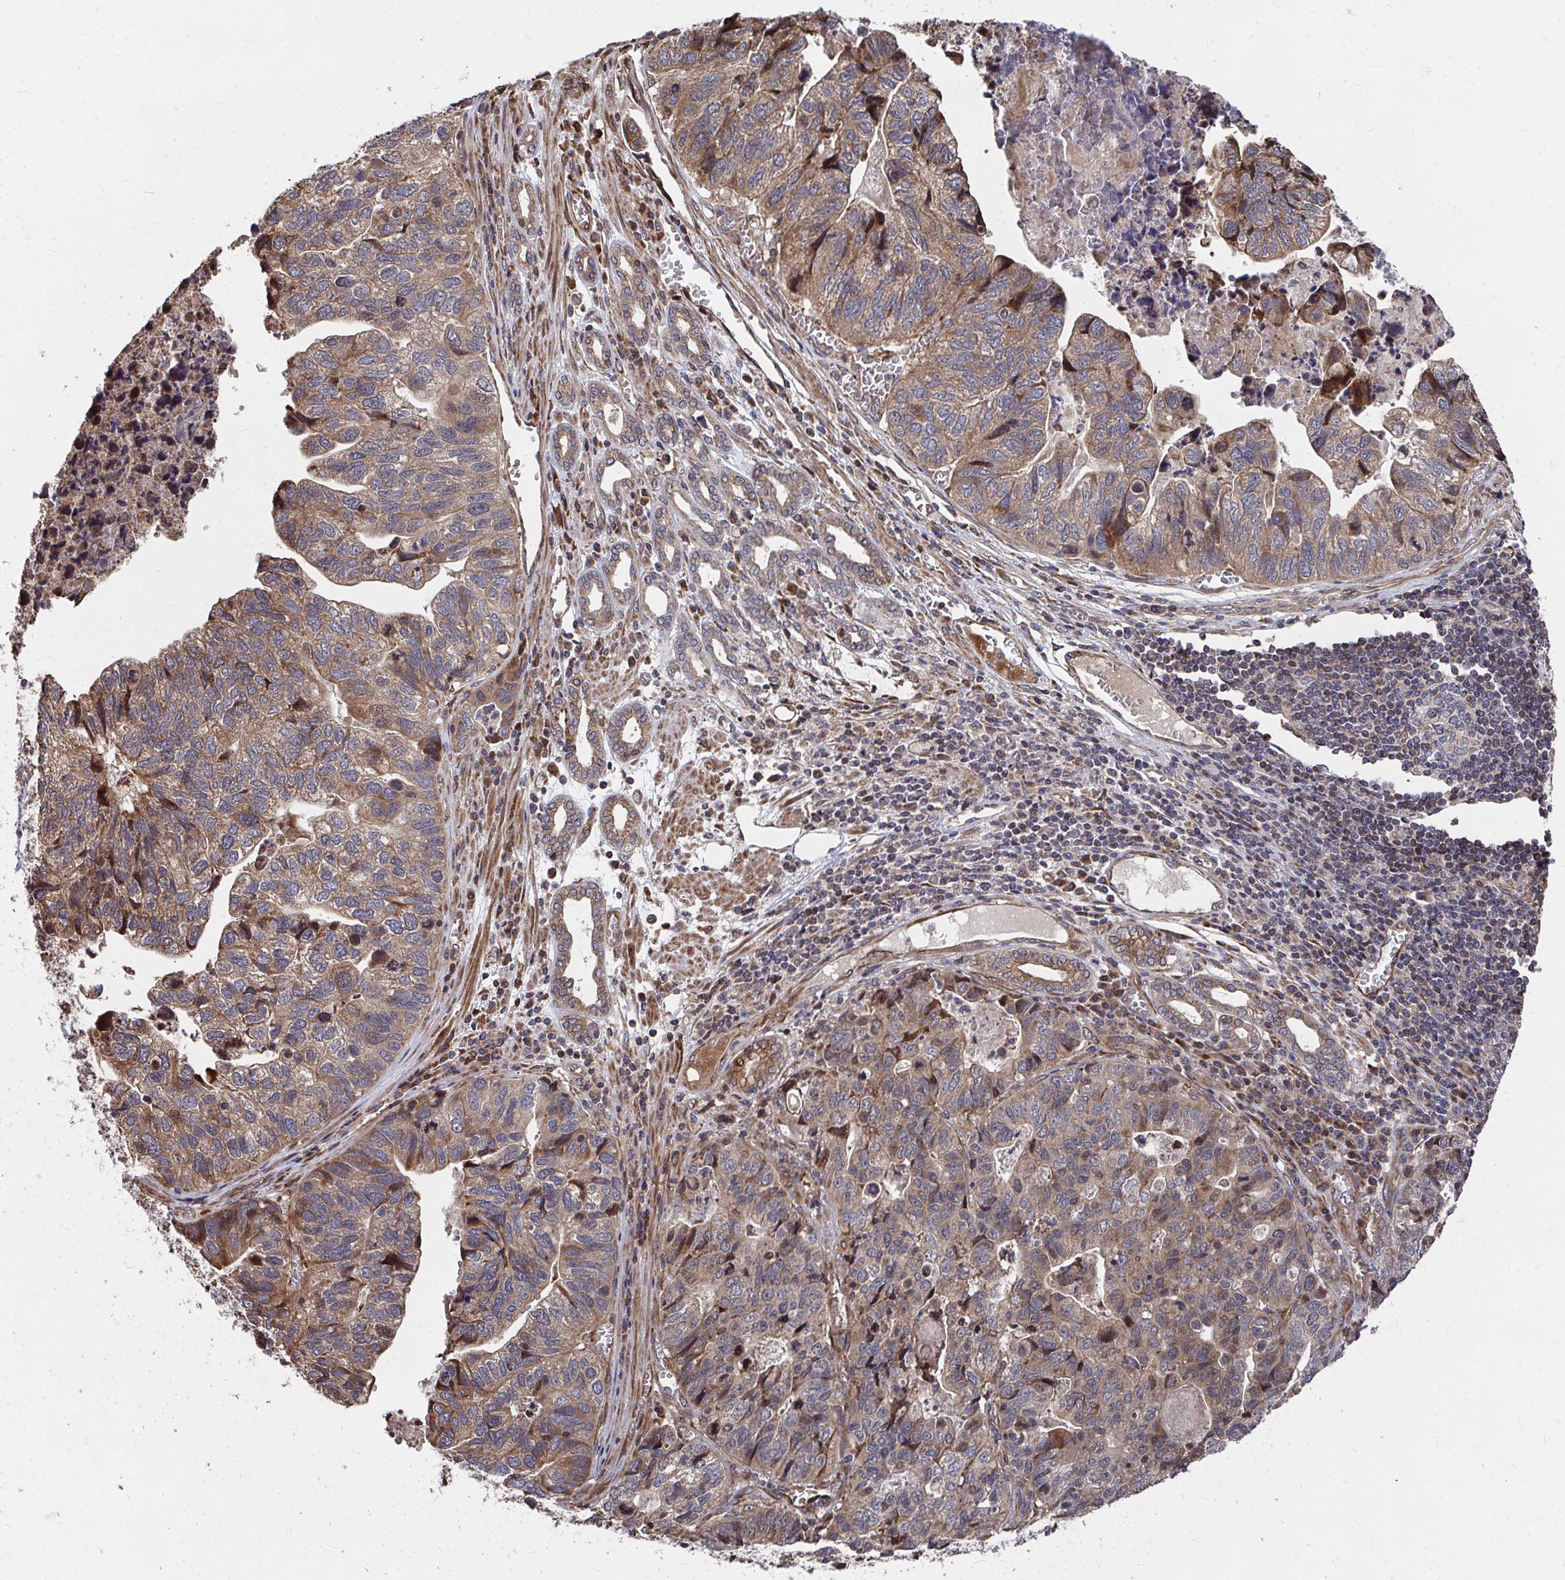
{"staining": {"intensity": "moderate", "quantity": ">75%", "location": "cytoplasmic/membranous"}, "tissue": "stomach cancer", "cell_type": "Tumor cells", "image_type": "cancer", "snomed": [{"axis": "morphology", "description": "Adenocarcinoma, NOS"}, {"axis": "topography", "description": "Stomach, upper"}], "caption": "Immunohistochemical staining of adenocarcinoma (stomach) displays medium levels of moderate cytoplasmic/membranous protein staining in about >75% of tumor cells.", "gene": "FAM89A", "patient": {"sex": "female", "age": 67}}